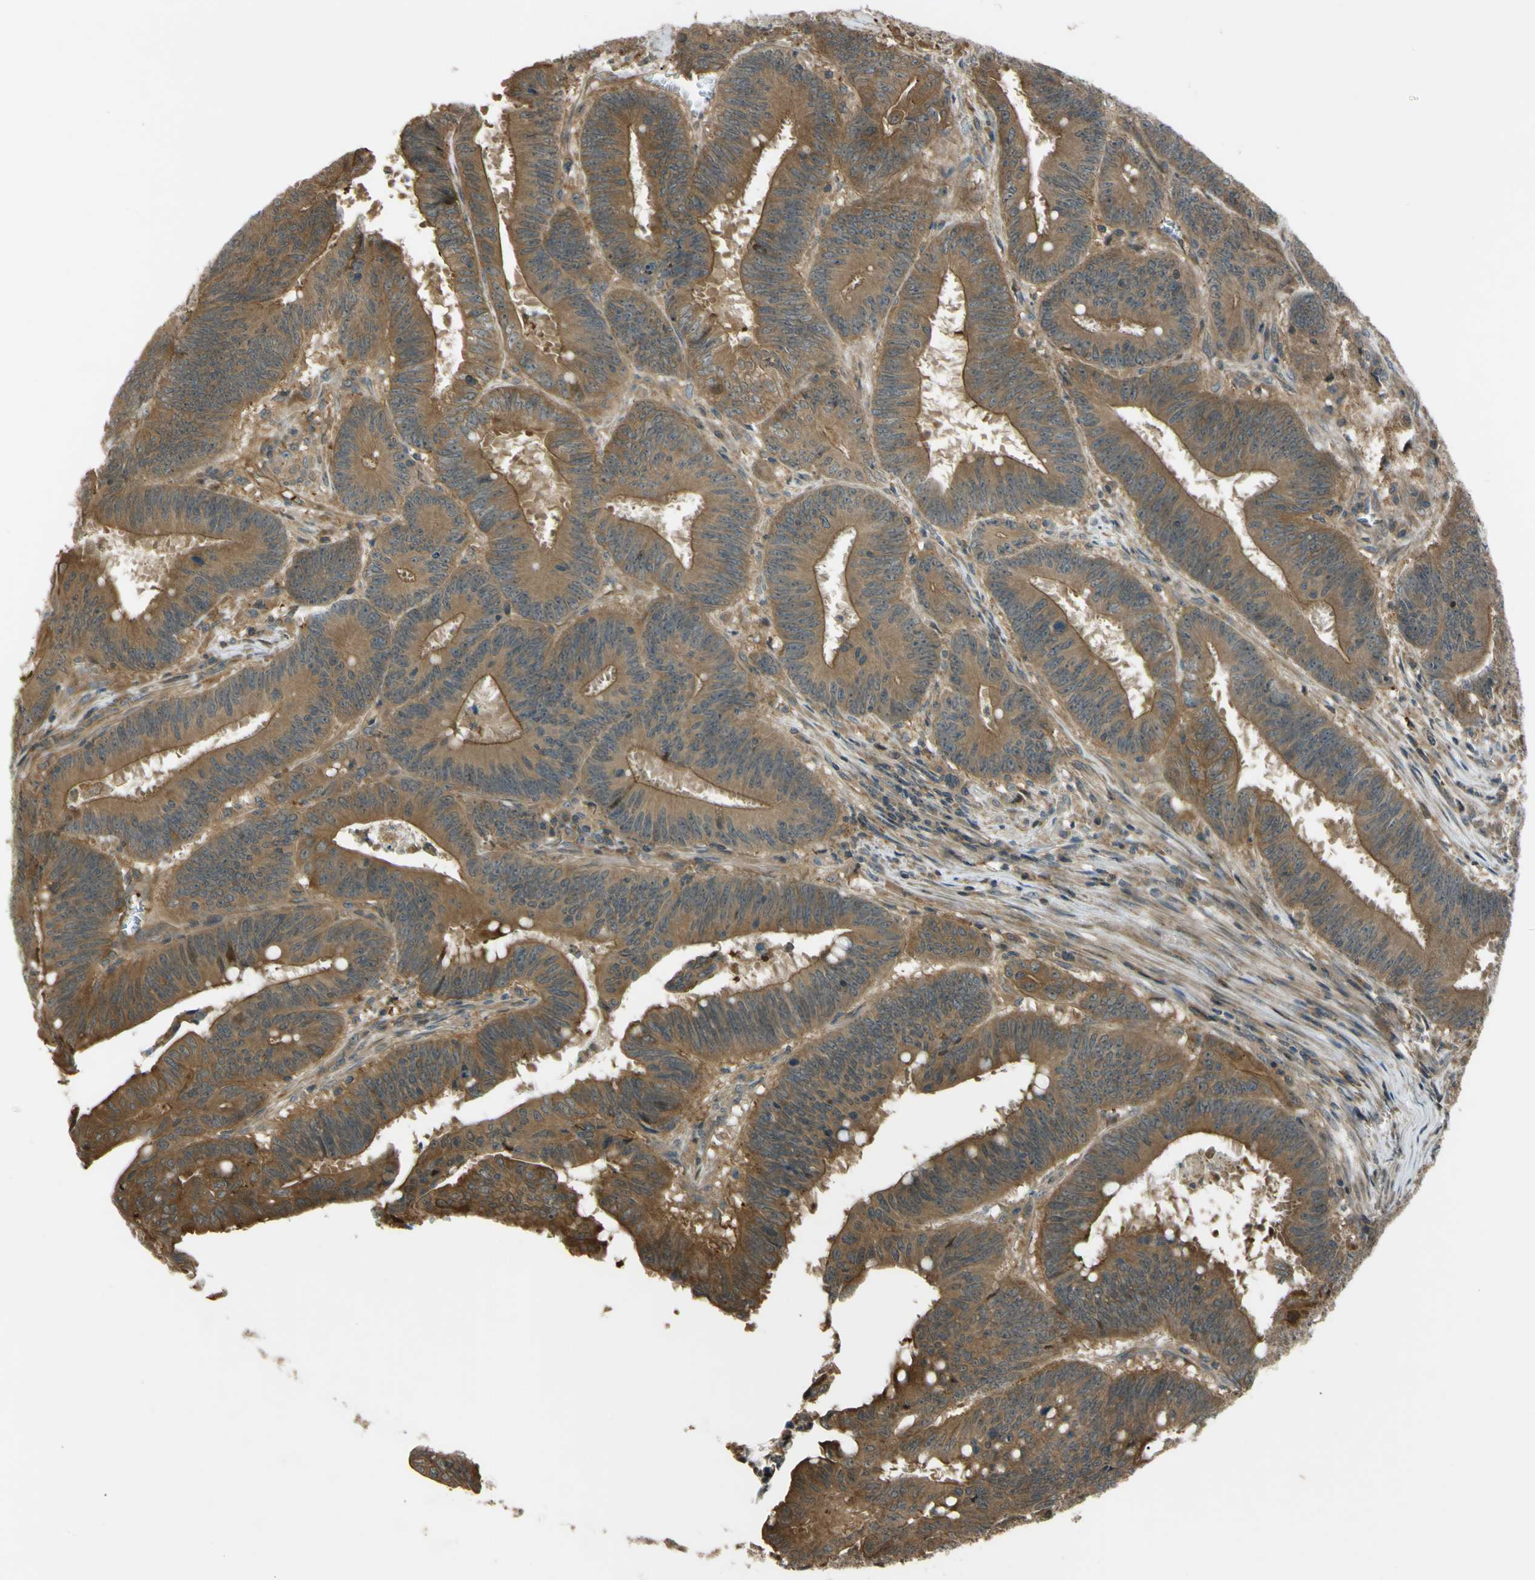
{"staining": {"intensity": "moderate", "quantity": ">75%", "location": "cytoplasmic/membranous"}, "tissue": "colorectal cancer", "cell_type": "Tumor cells", "image_type": "cancer", "snomed": [{"axis": "morphology", "description": "Adenocarcinoma, NOS"}, {"axis": "topography", "description": "Colon"}], "caption": "DAB immunohistochemical staining of colorectal cancer shows moderate cytoplasmic/membranous protein expression in about >75% of tumor cells.", "gene": "FLII", "patient": {"sex": "male", "age": 45}}